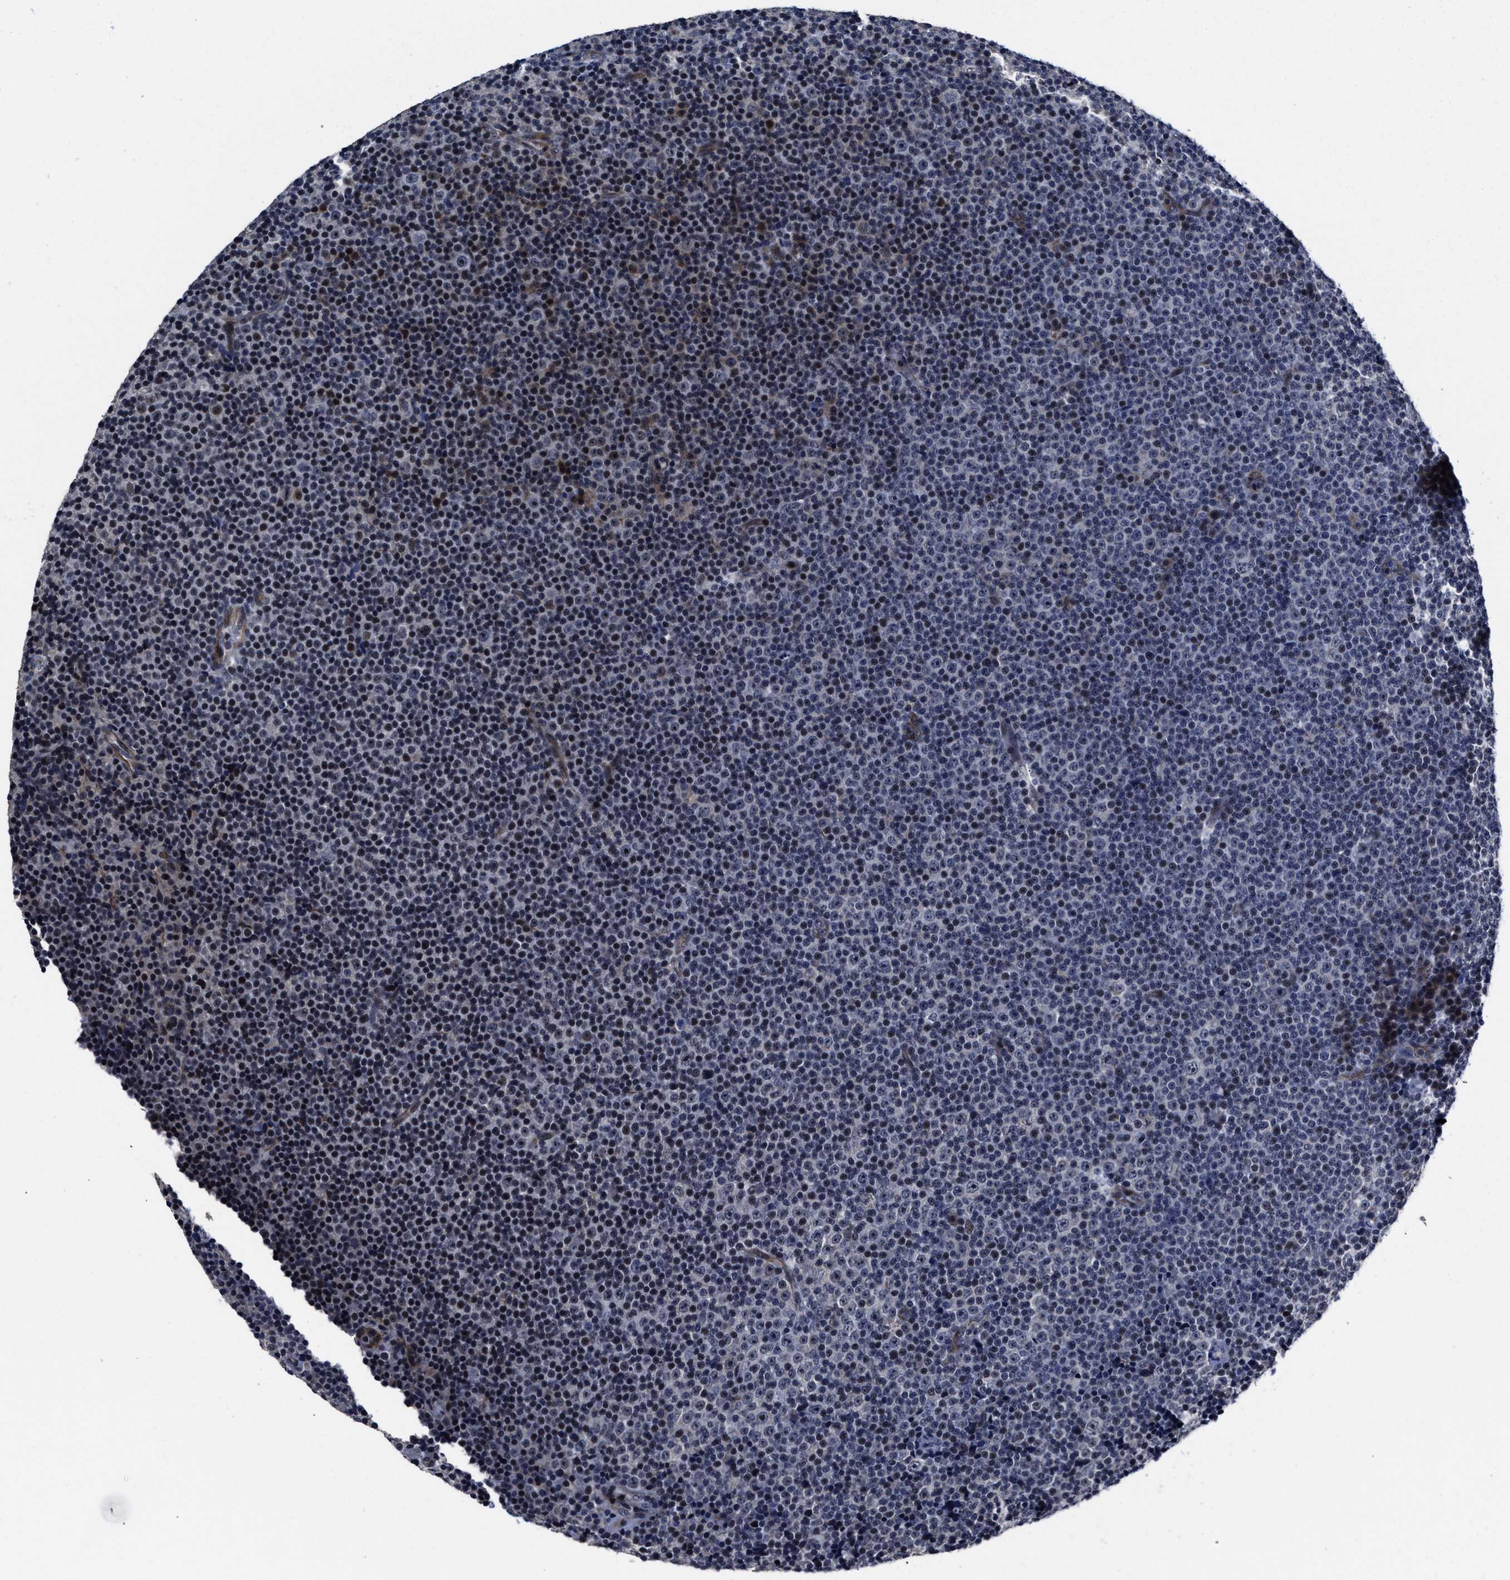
{"staining": {"intensity": "moderate", "quantity": "<25%", "location": "nuclear"}, "tissue": "lymphoma", "cell_type": "Tumor cells", "image_type": "cancer", "snomed": [{"axis": "morphology", "description": "Malignant lymphoma, non-Hodgkin's type, Low grade"}, {"axis": "topography", "description": "Lymph node"}], "caption": "Tumor cells demonstrate moderate nuclear expression in approximately <25% of cells in malignant lymphoma, non-Hodgkin's type (low-grade). The staining is performed using DAB brown chromogen to label protein expression. The nuclei are counter-stained blue using hematoxylin.", "gene": "RSBN1L", "patient": {"sex": "female", "age": 67}}